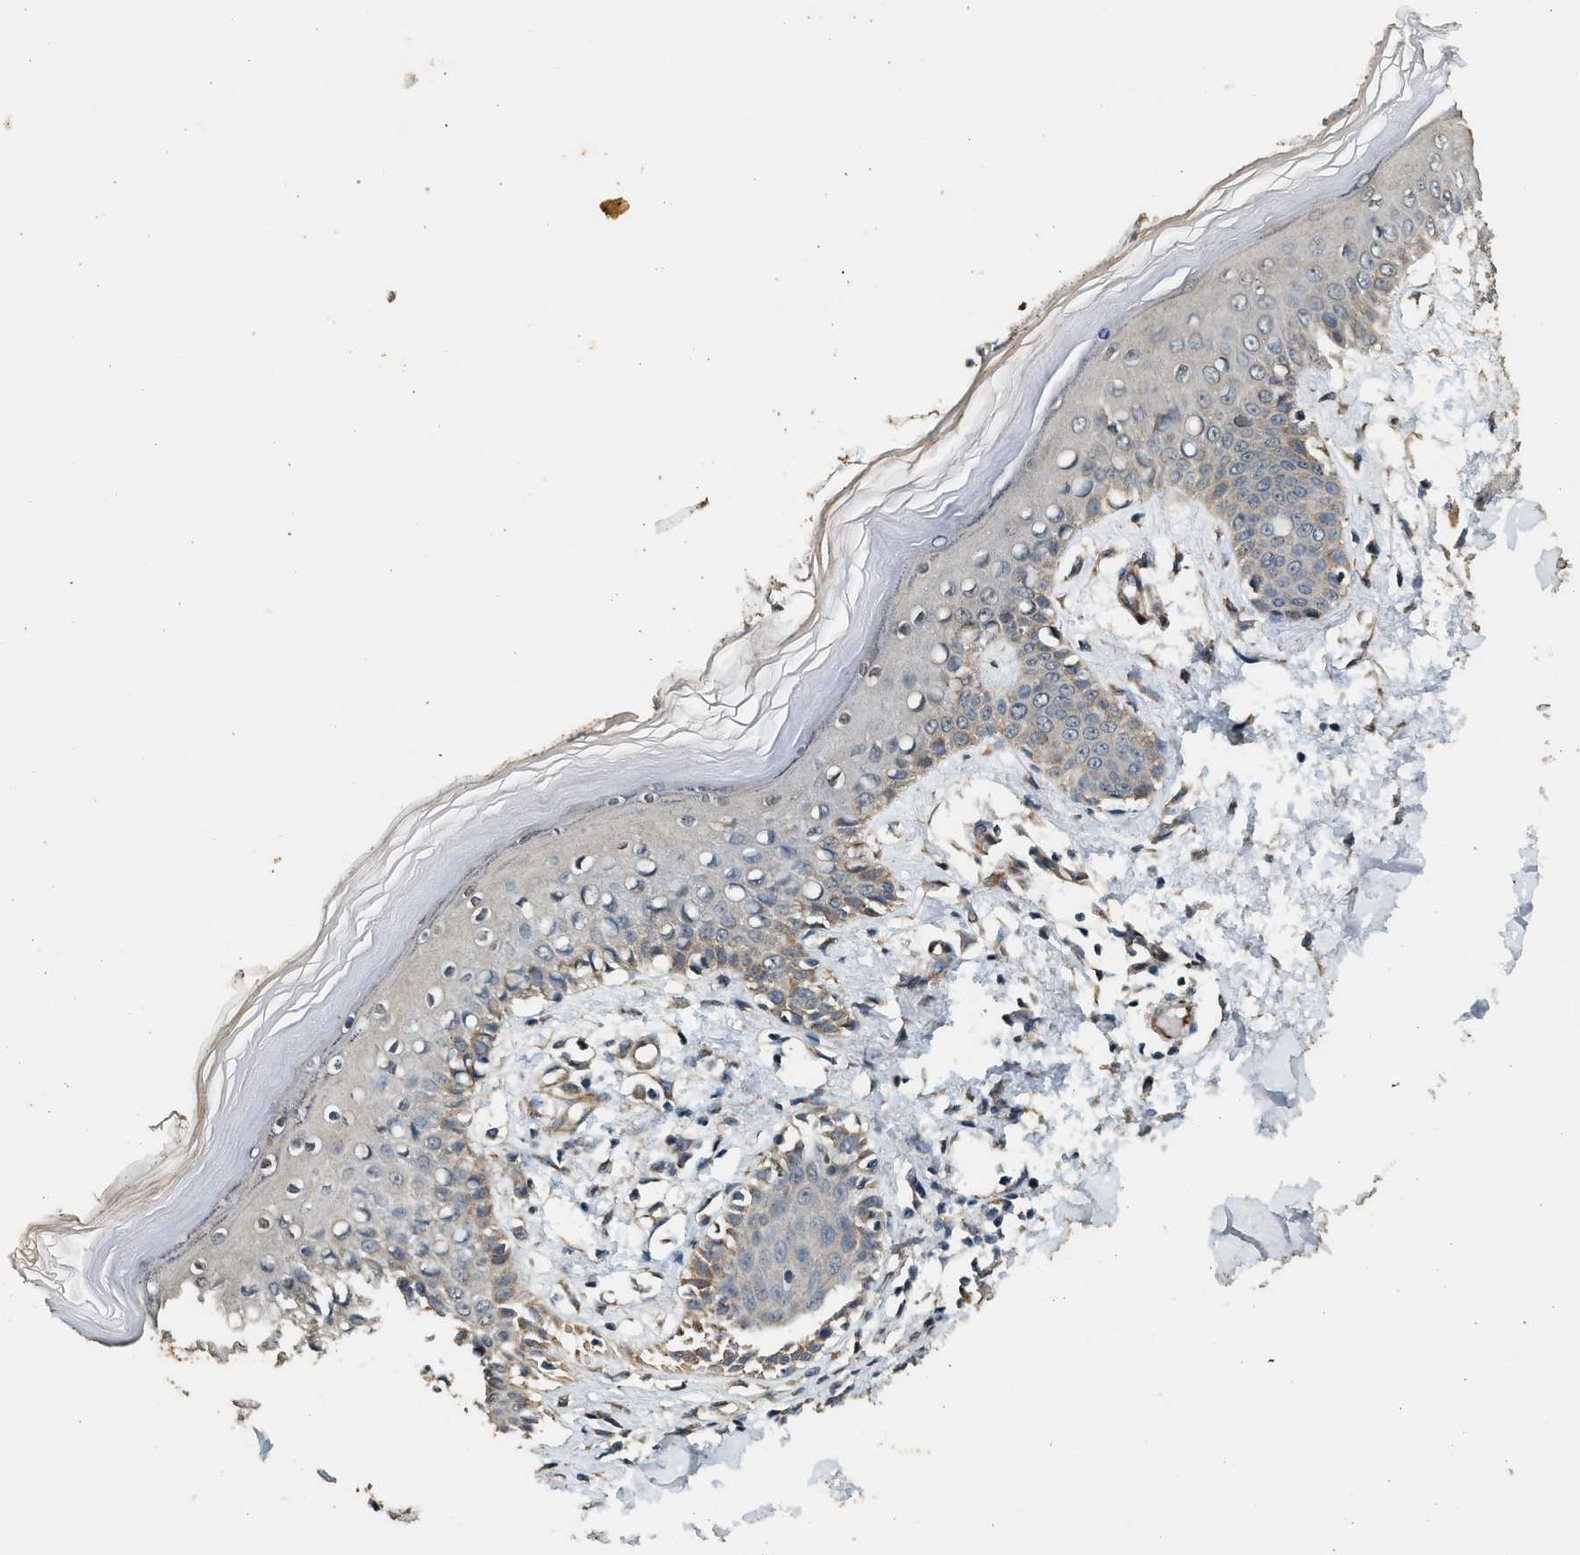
{"staining": {"intensity": "moderate", "quantity": ">75%", "location": "cytoplasmic/membranous"}, "tissue": "skin", "cell_type": "Fibroblasts", "image_type": "normal", "snomed": [{"axis": "morphology", "description": "Normal tissue, NOS"}, {"axis": "topography", "description": "Skin"}], "caption": "Fibroblasts reveal medium levels of moderate cytoplasmic/membranous expression in about >75% of cells in normal human skin. (Stains: DAB (3,3'-diaminobenzidine) in brown, nuclei in blue, Microscopy: brightfield microscopy at high magnification).", "gene": "PCLO", "patient": {"sex": "male", "age": 53}}